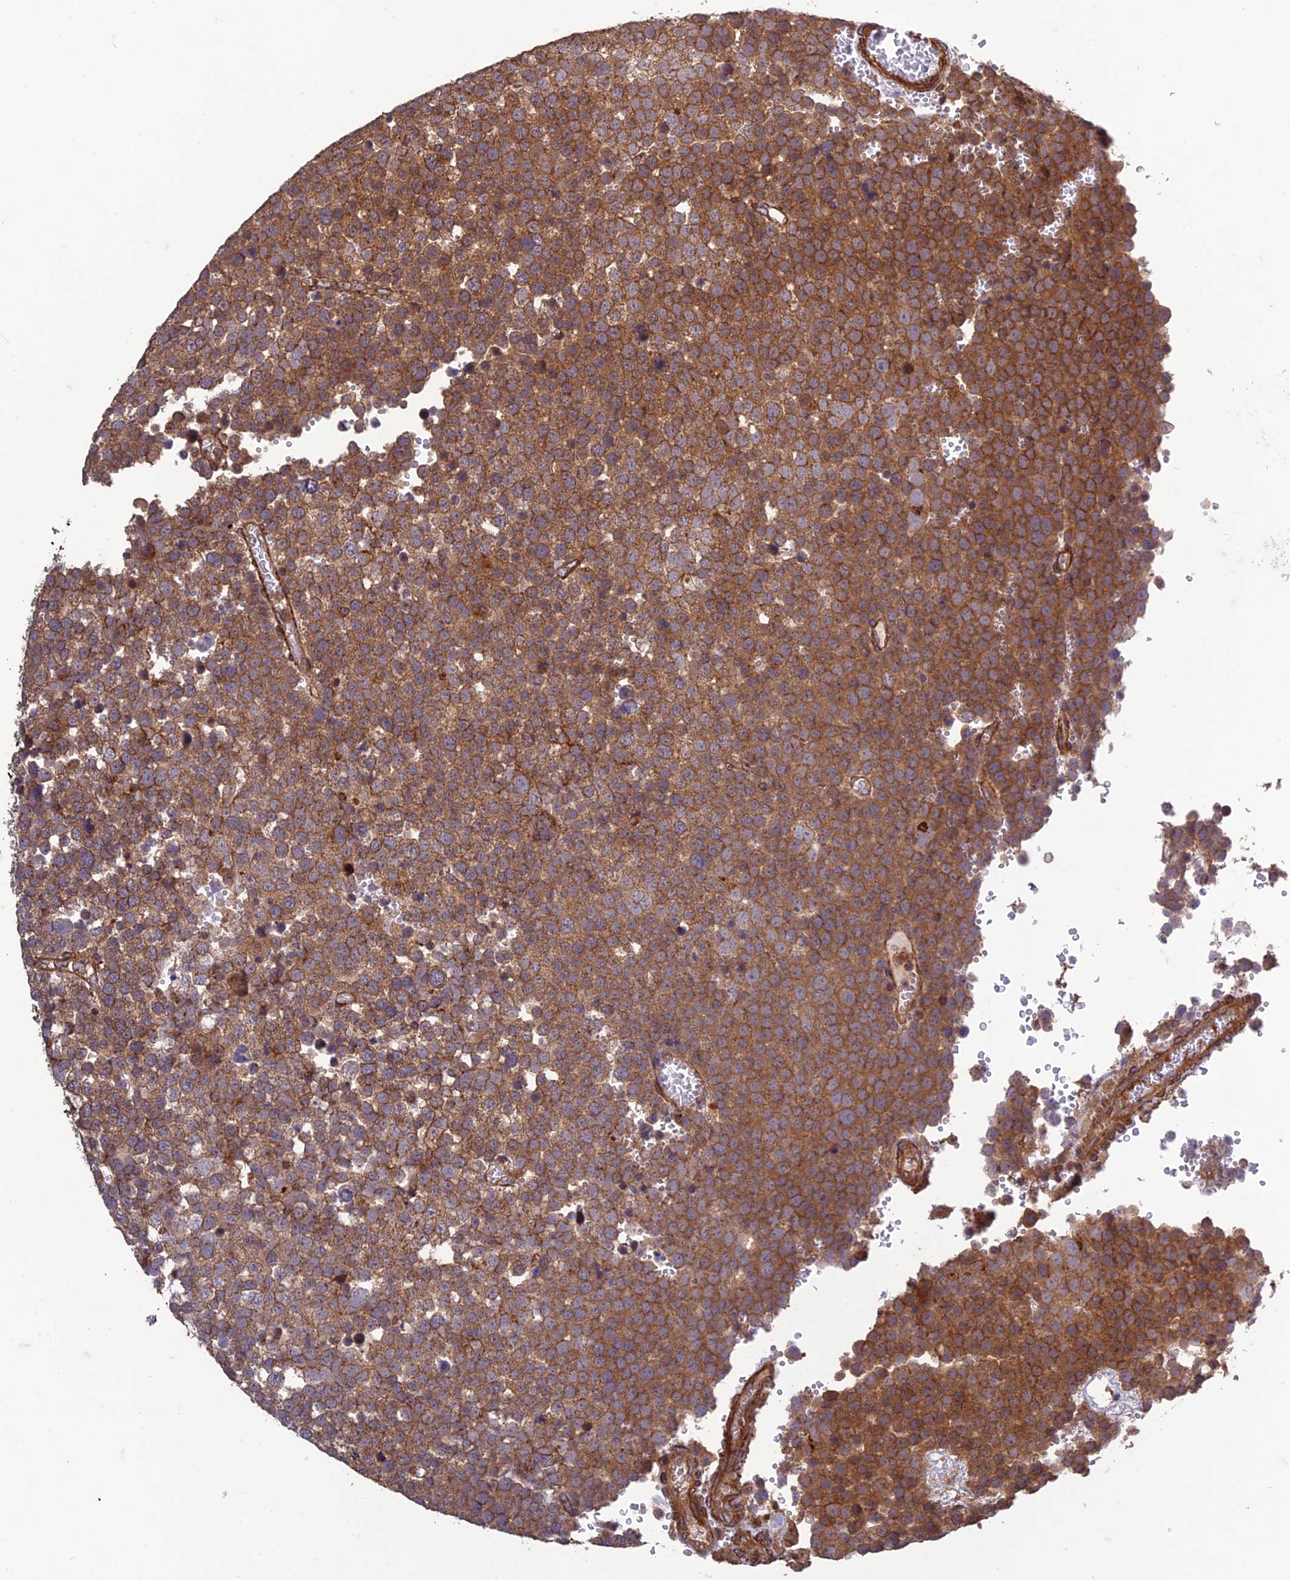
{"staining": {"intensity": "moderate", "quantity": ">75%", "location": "cytoplasmic/membranous"}, "tissue": "testis cancer", "cell_type": "Tumor cells", "image_type": "cancer", "snomed": [{"axis": "morphology", "description": "Seminoma, NOS"}, {"axis": "topography", "description": "Testis"}], "caption": "A medium amount of moderate cytoplasmic/membranous positivity is seen in approximately >75% of tumor cells in seminoma (testis) tissue. (DAB IHC with brightfield microscopy, high magnification).", "gene": "TMEM131L", "patient": {"sex": "male", "age": 71}}